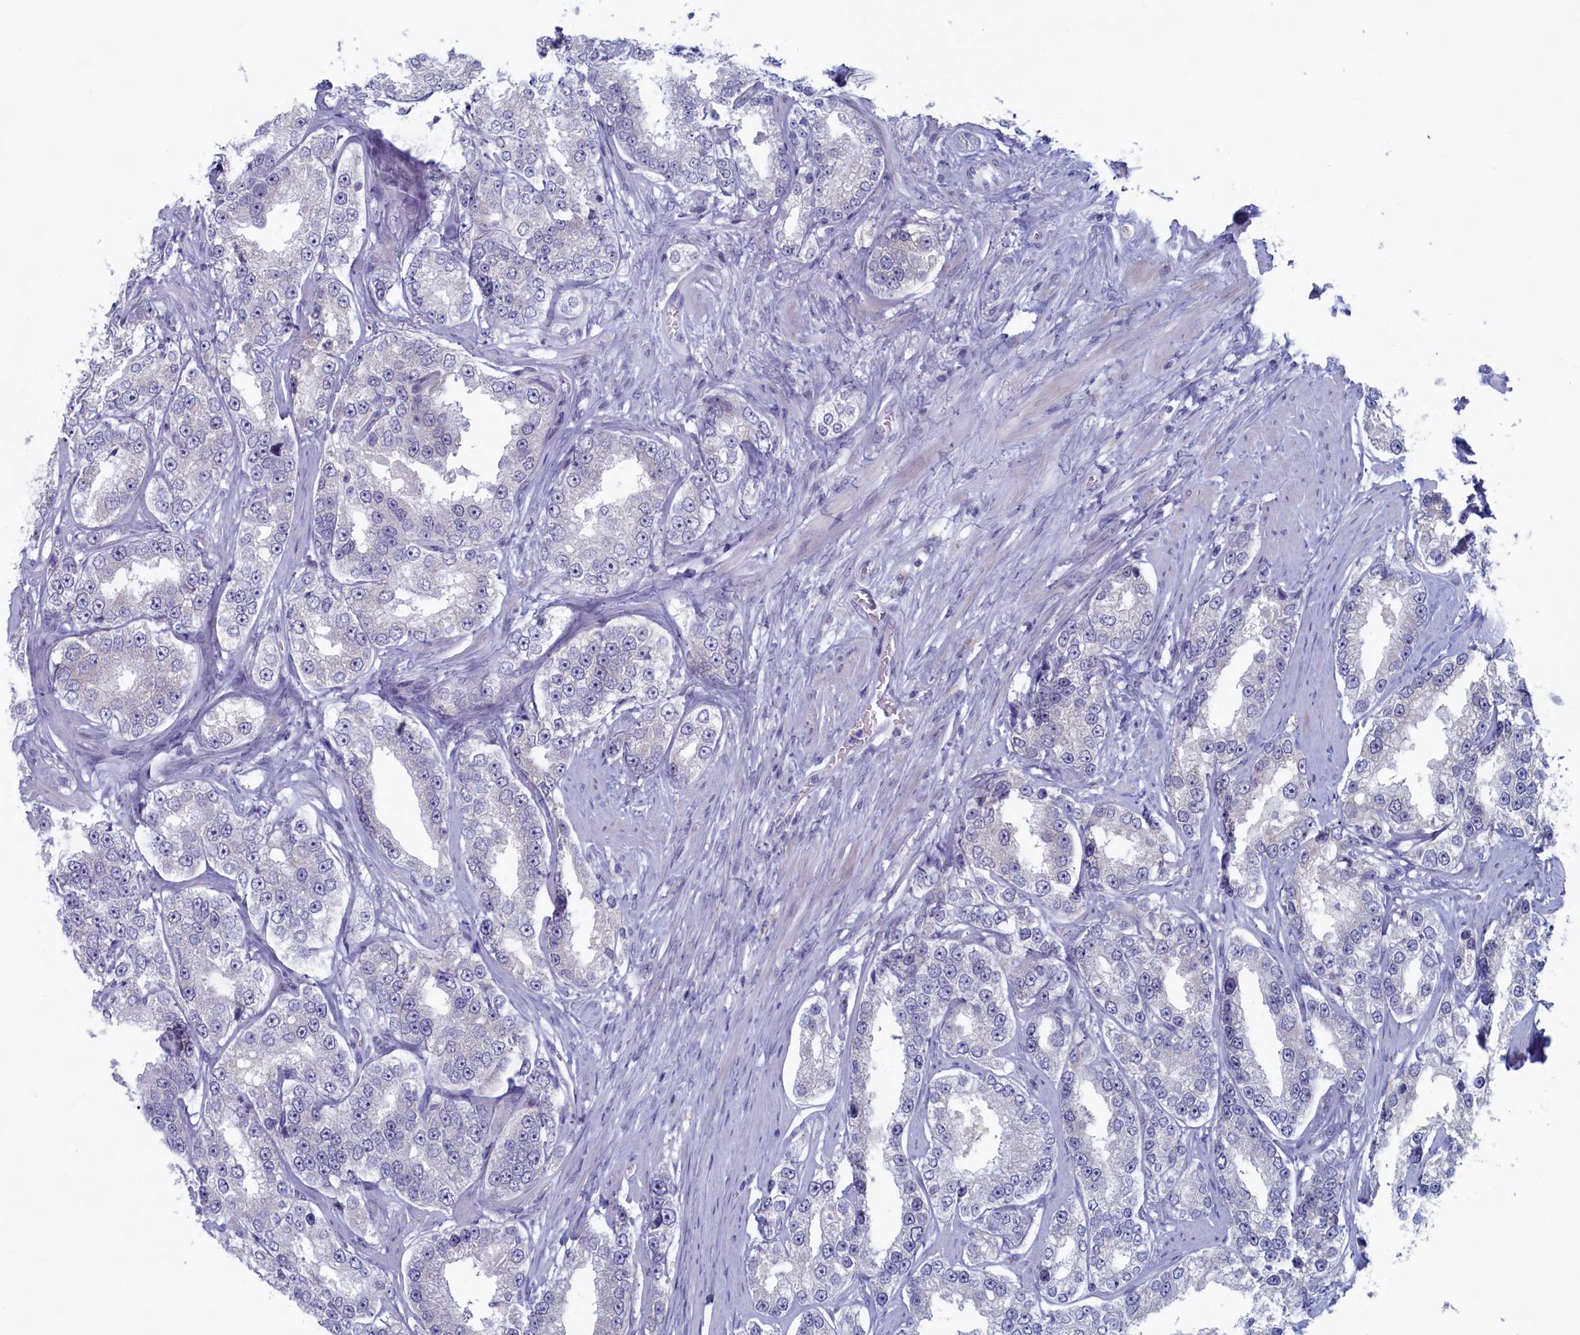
{"staining": {"intensity": "negative", "quantity": "none", "location": "none"}, "tissue": "prostate cancer", "cell_type": "Tumor cells", "image_type": "cancer", "snomed": [{"axis": "morphology", "description": "Normal tissue, NOS"}, {"axis": "morphology", "description": "Adenocarcinoma, High grade"}, {"axis": "topography", "description": "Prostate"}], "caption": "Immunohistochemistry micrograph of human prostate high-grade adenocarcinoma stained for a protein (brown), which demonstrates no expression in tumor cells.", "gene": "WDR76", "patient": {"sex": "male", "age": 83}}